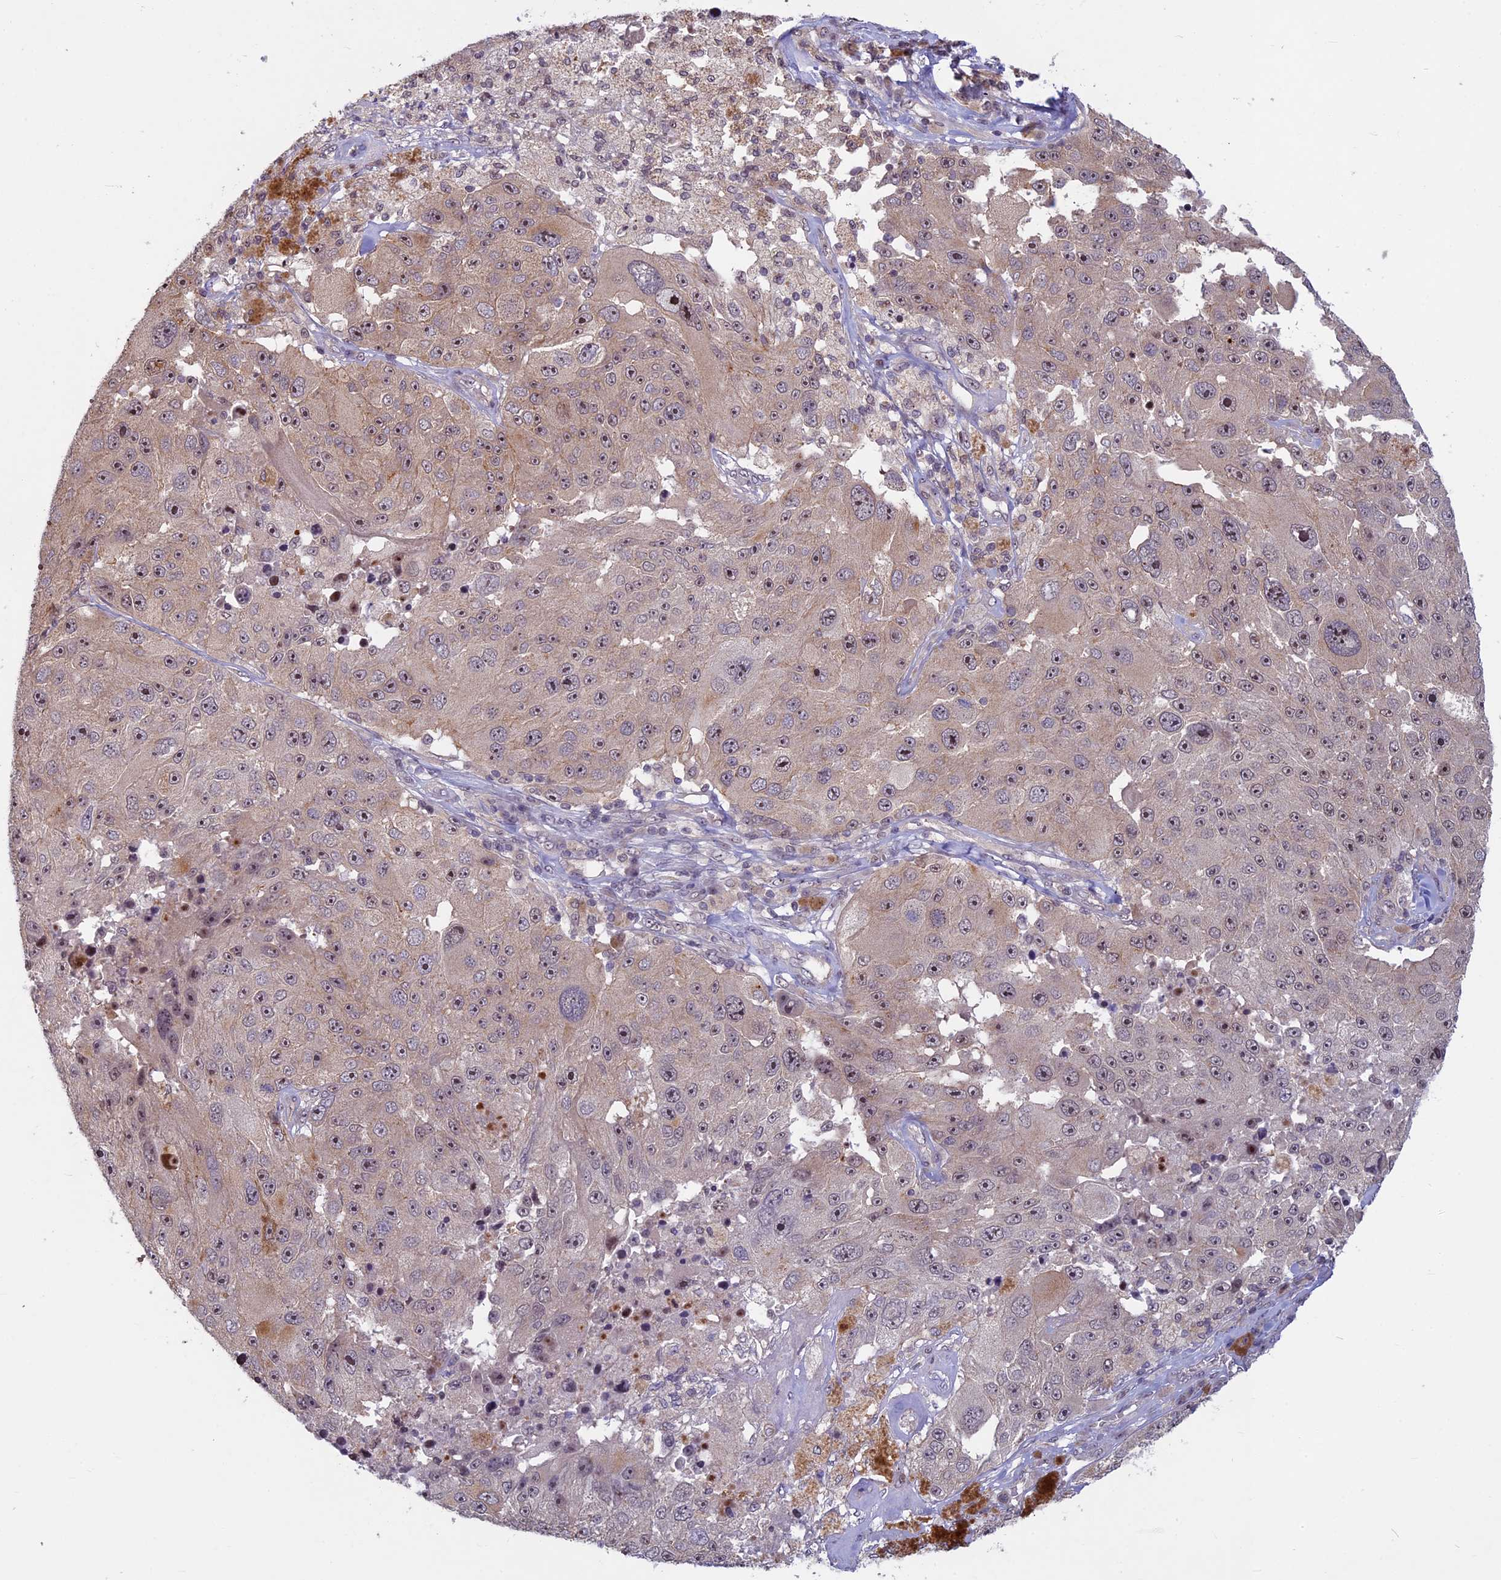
{"staining": {"intensity": "weak", "quantity": ">75%", "location": "cytoplasmic/membranous,nuclear"}, "tissue": "melanoma", "cell_type": "Tumor cells", "image_type": "cancer", "snomed": [{"axis": "morphology", "description": "Malignant melanoma, Metastatic site"}, {"axis": "topography", "description": "Lymph node"}], "caption": "This is an image of immunohistochemistry staining of melanoma, which shows weak positivity in the cytoplasmic/membranous and nuclear of tumor cells.", "gene": "SPIRE1", "patient": {"sex": "male", "age": 62}}